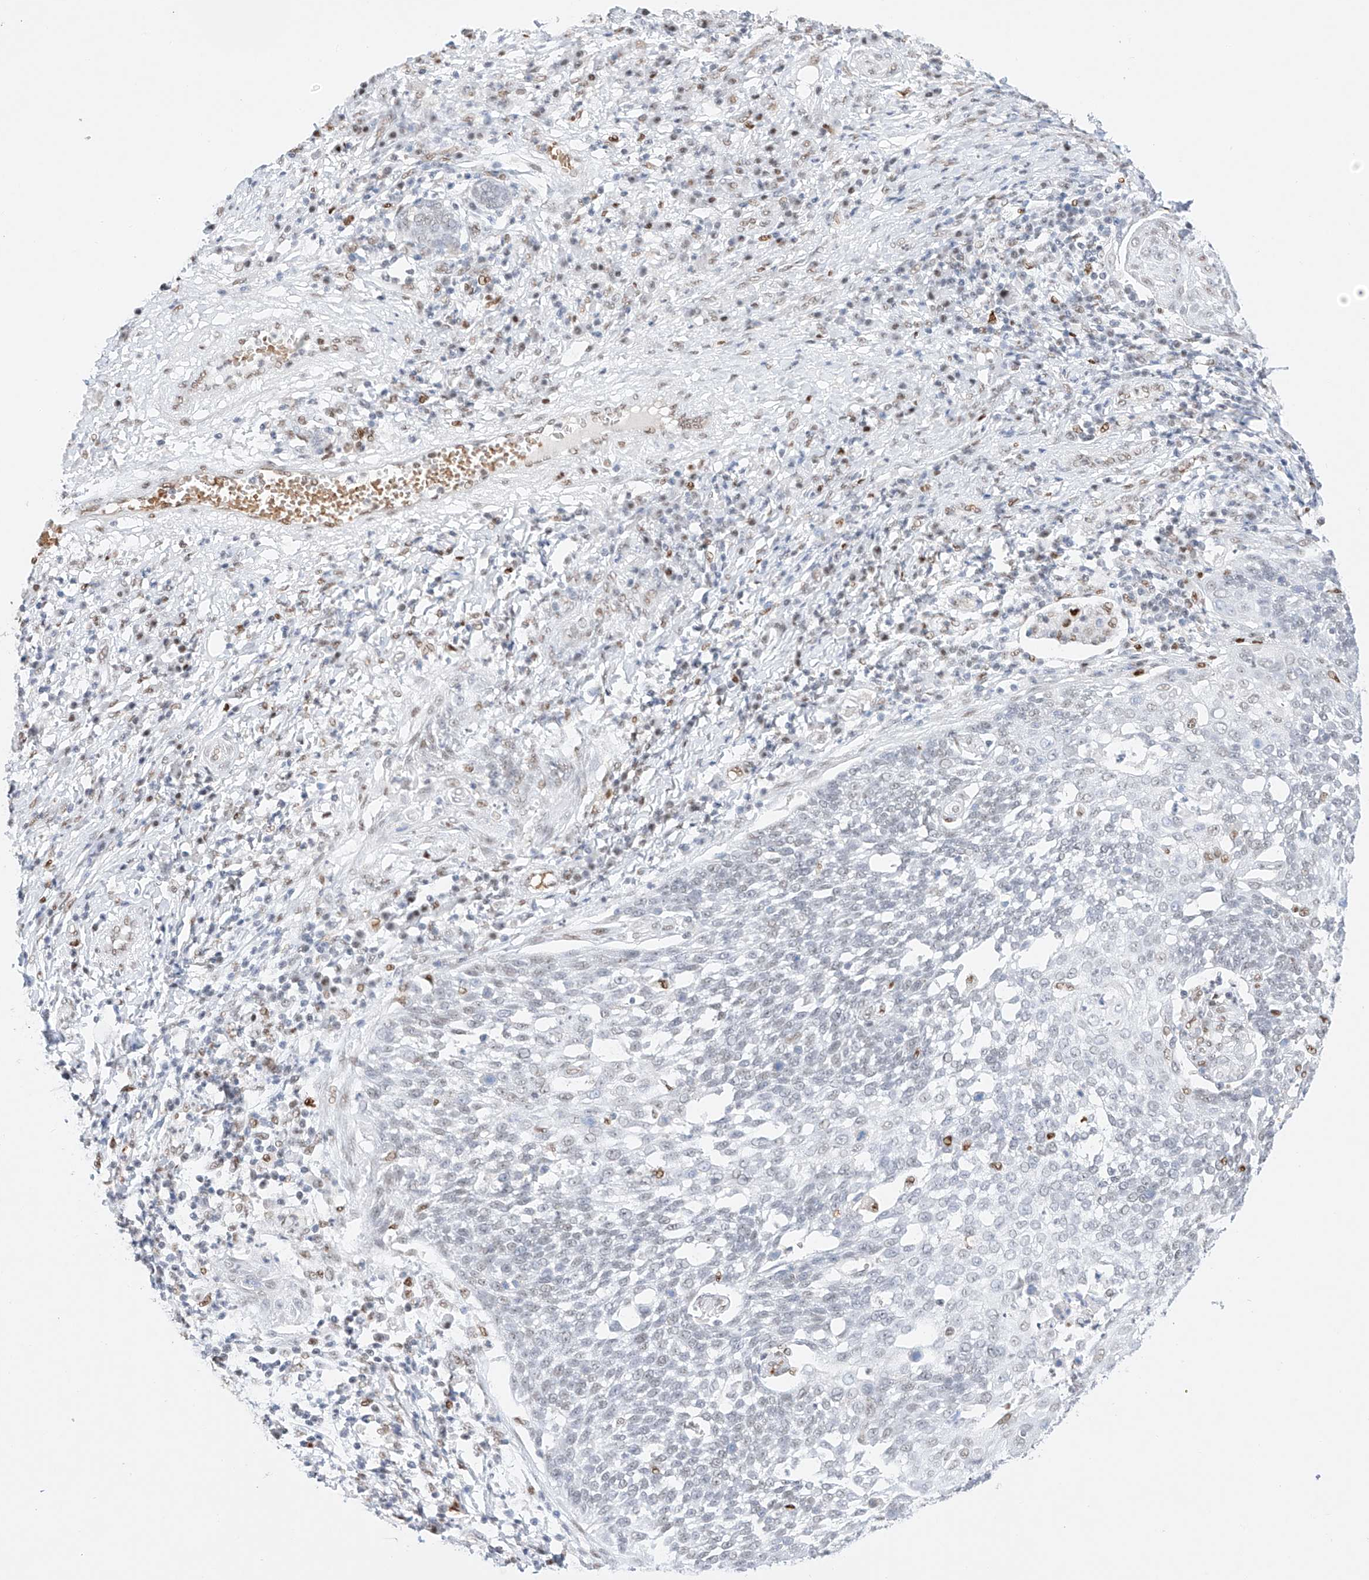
{"staining": {"intensity": "negative", "quantity": "none", "location": "none"}, "tissue": "cervical cancer", "cell_type": "Tumor cells", "image_type": "cancer", "snomed": [{"axis": "morphology", "description": "Squamous cell carcinoma, NOS"}, {"axis": "topography", "description": "Cervix"}], "caption": "An image of cervical cancer stained for a protein reveals no brown staining in tumor cells.", "gene": "APIP", "patient": {"sex": "female", "age": 34}}